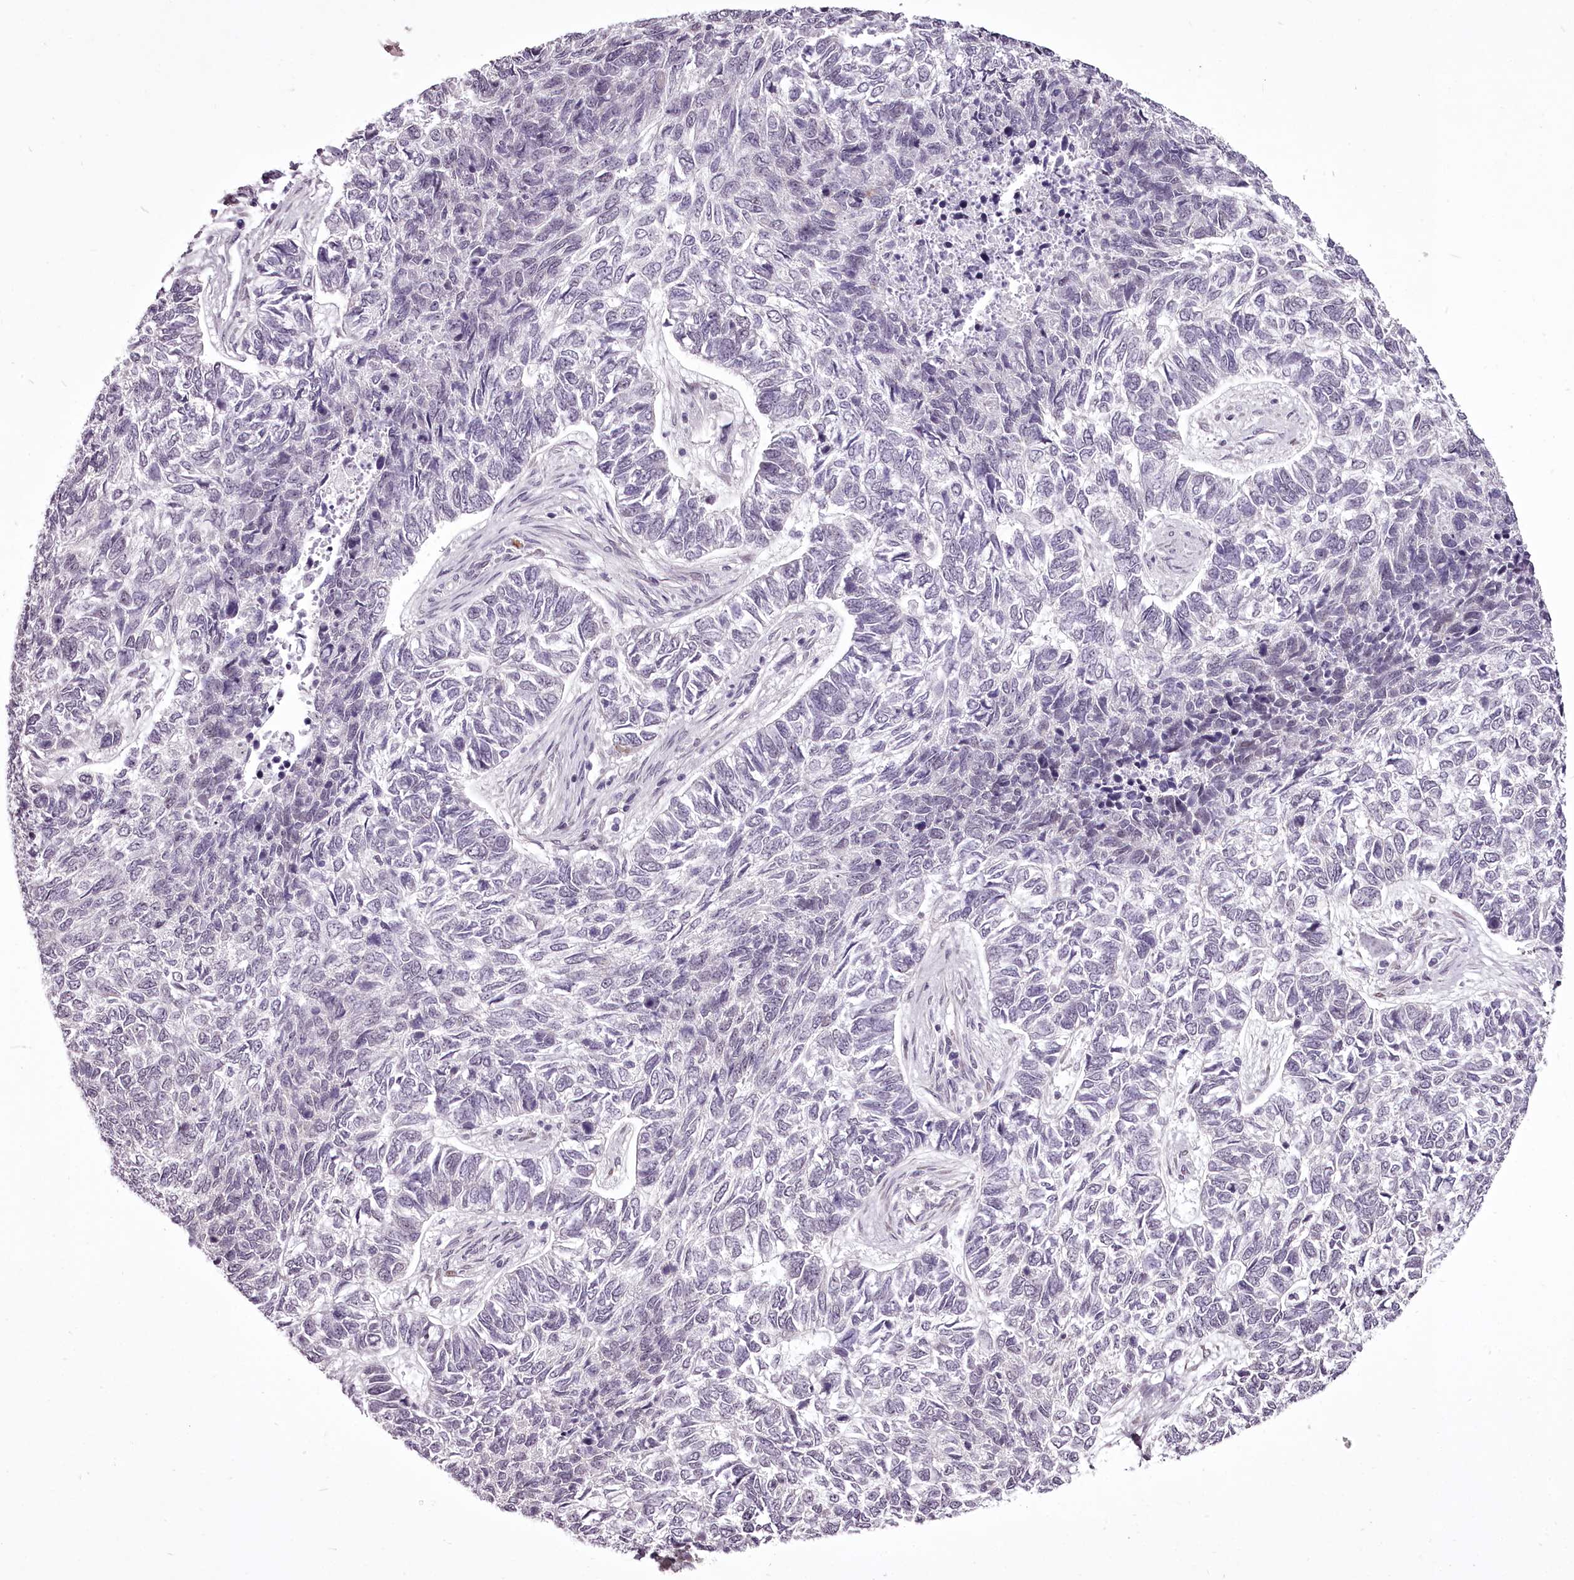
{"staining": {"intensity": "negative", "quantity": "none", "location": "none"}, "tissue": "skin cancer", "cell_type": "Tumor cells", "image_type": "cancer", "snomed": [{"axis": "morphology", "description": "Basal cell carcinoma"}, {"axis": "topography", "description": "Skin"}], "caption": "Protein analysis of skin basal cell carcinoma demonstrates no significant positivity in tumor cells. (DAB (3,3'-diaminobenzidine) IHC, high magnification).", "gene": "C1orf56", "patient": {"sex": "female", "age": 65}}